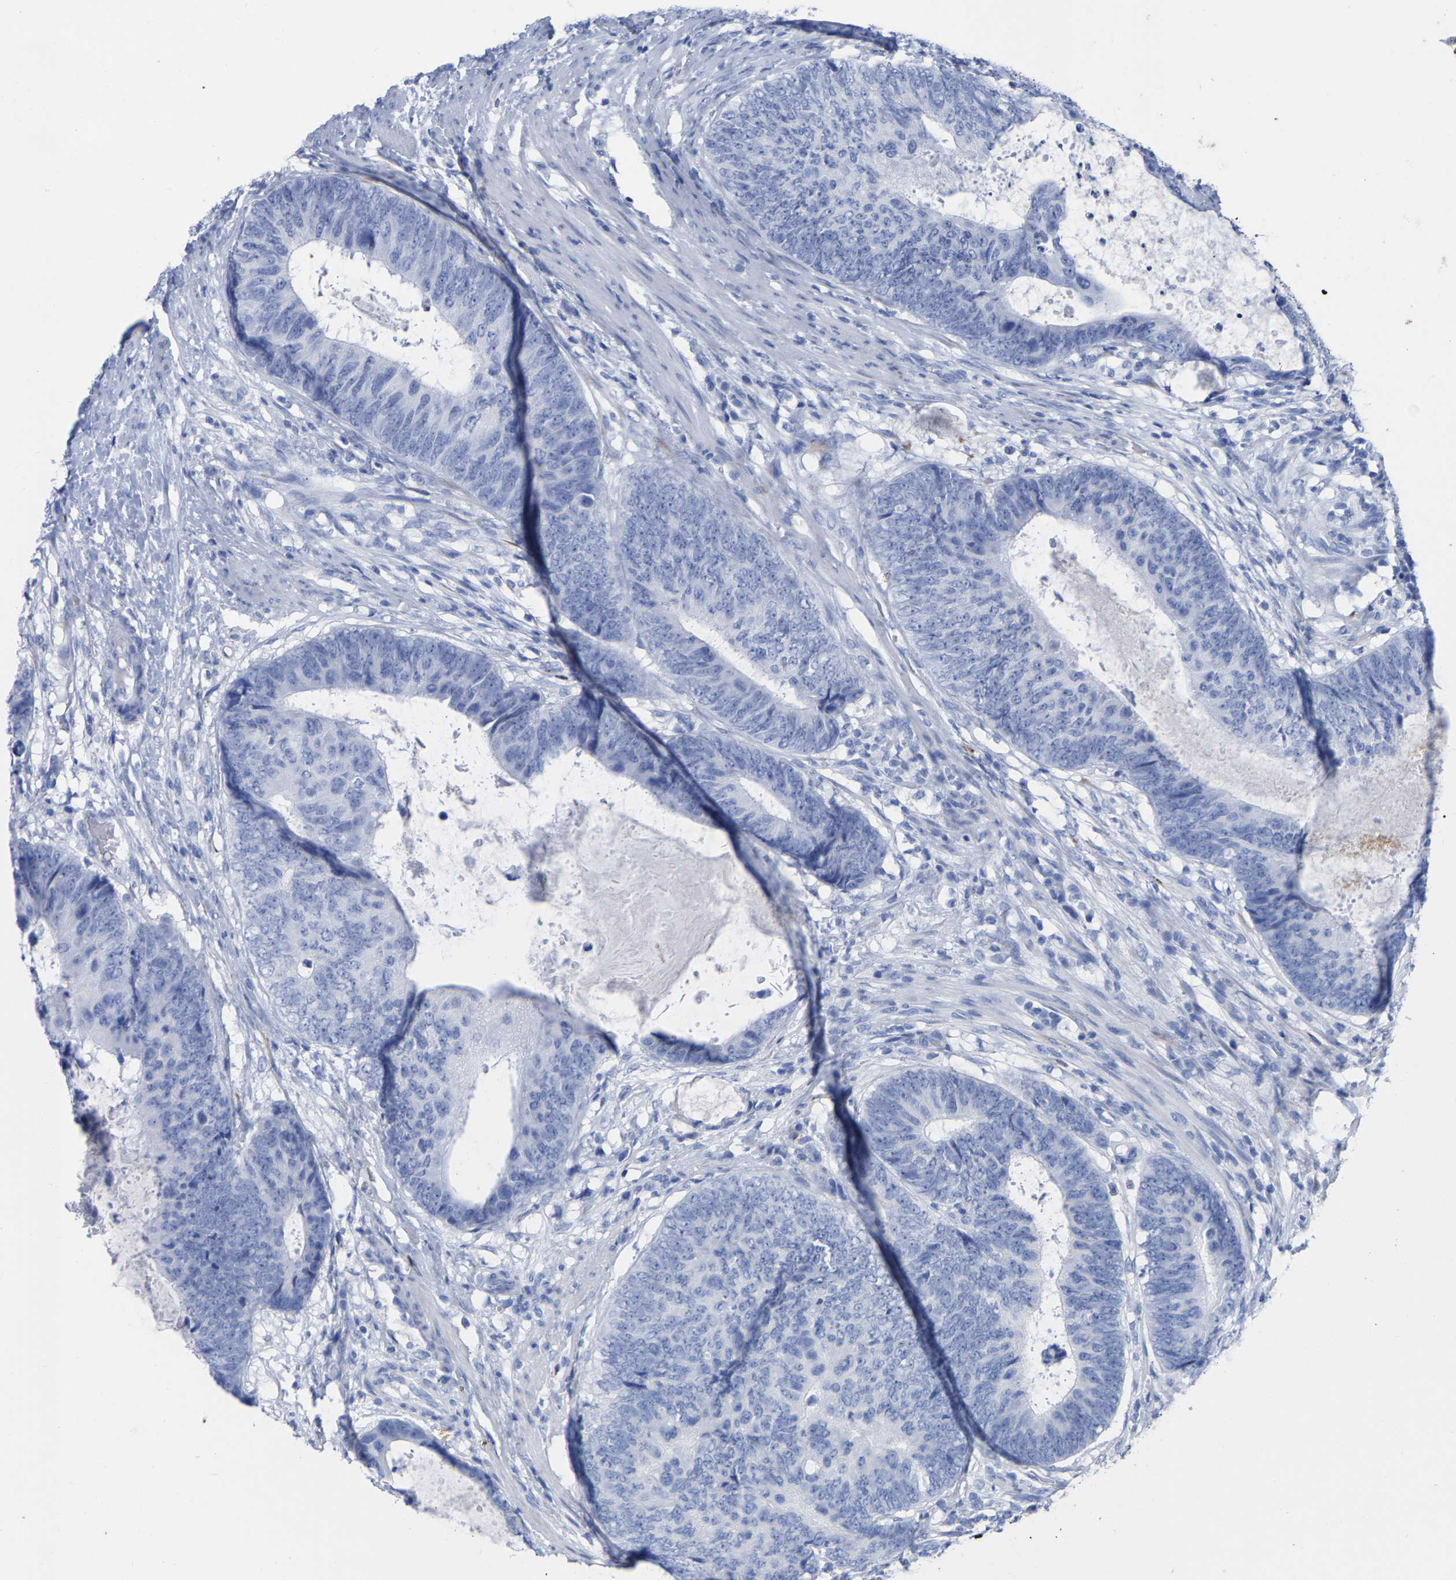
{"staining": {"intensity": "negative", "quantity": "none", "location": "none"}, "tissue": "colorectal cancer", "cell_type": "Tumor cells", "image_type": "cancer", "snomed": [{"axis": "morphology", "description": "Adenocarcinoma, NOS"}, {"axis": "topography", "description": "Colon"}], "caption": "An immunohistochemistry micrograph of colorectal cancer (adenocarcinoma) is shown. There is no staining in tumor cells of colorectal cancer (adenocarcinoma).", "gene": "HAPLN1", "patient": {"sex": "male", "age": 56}}